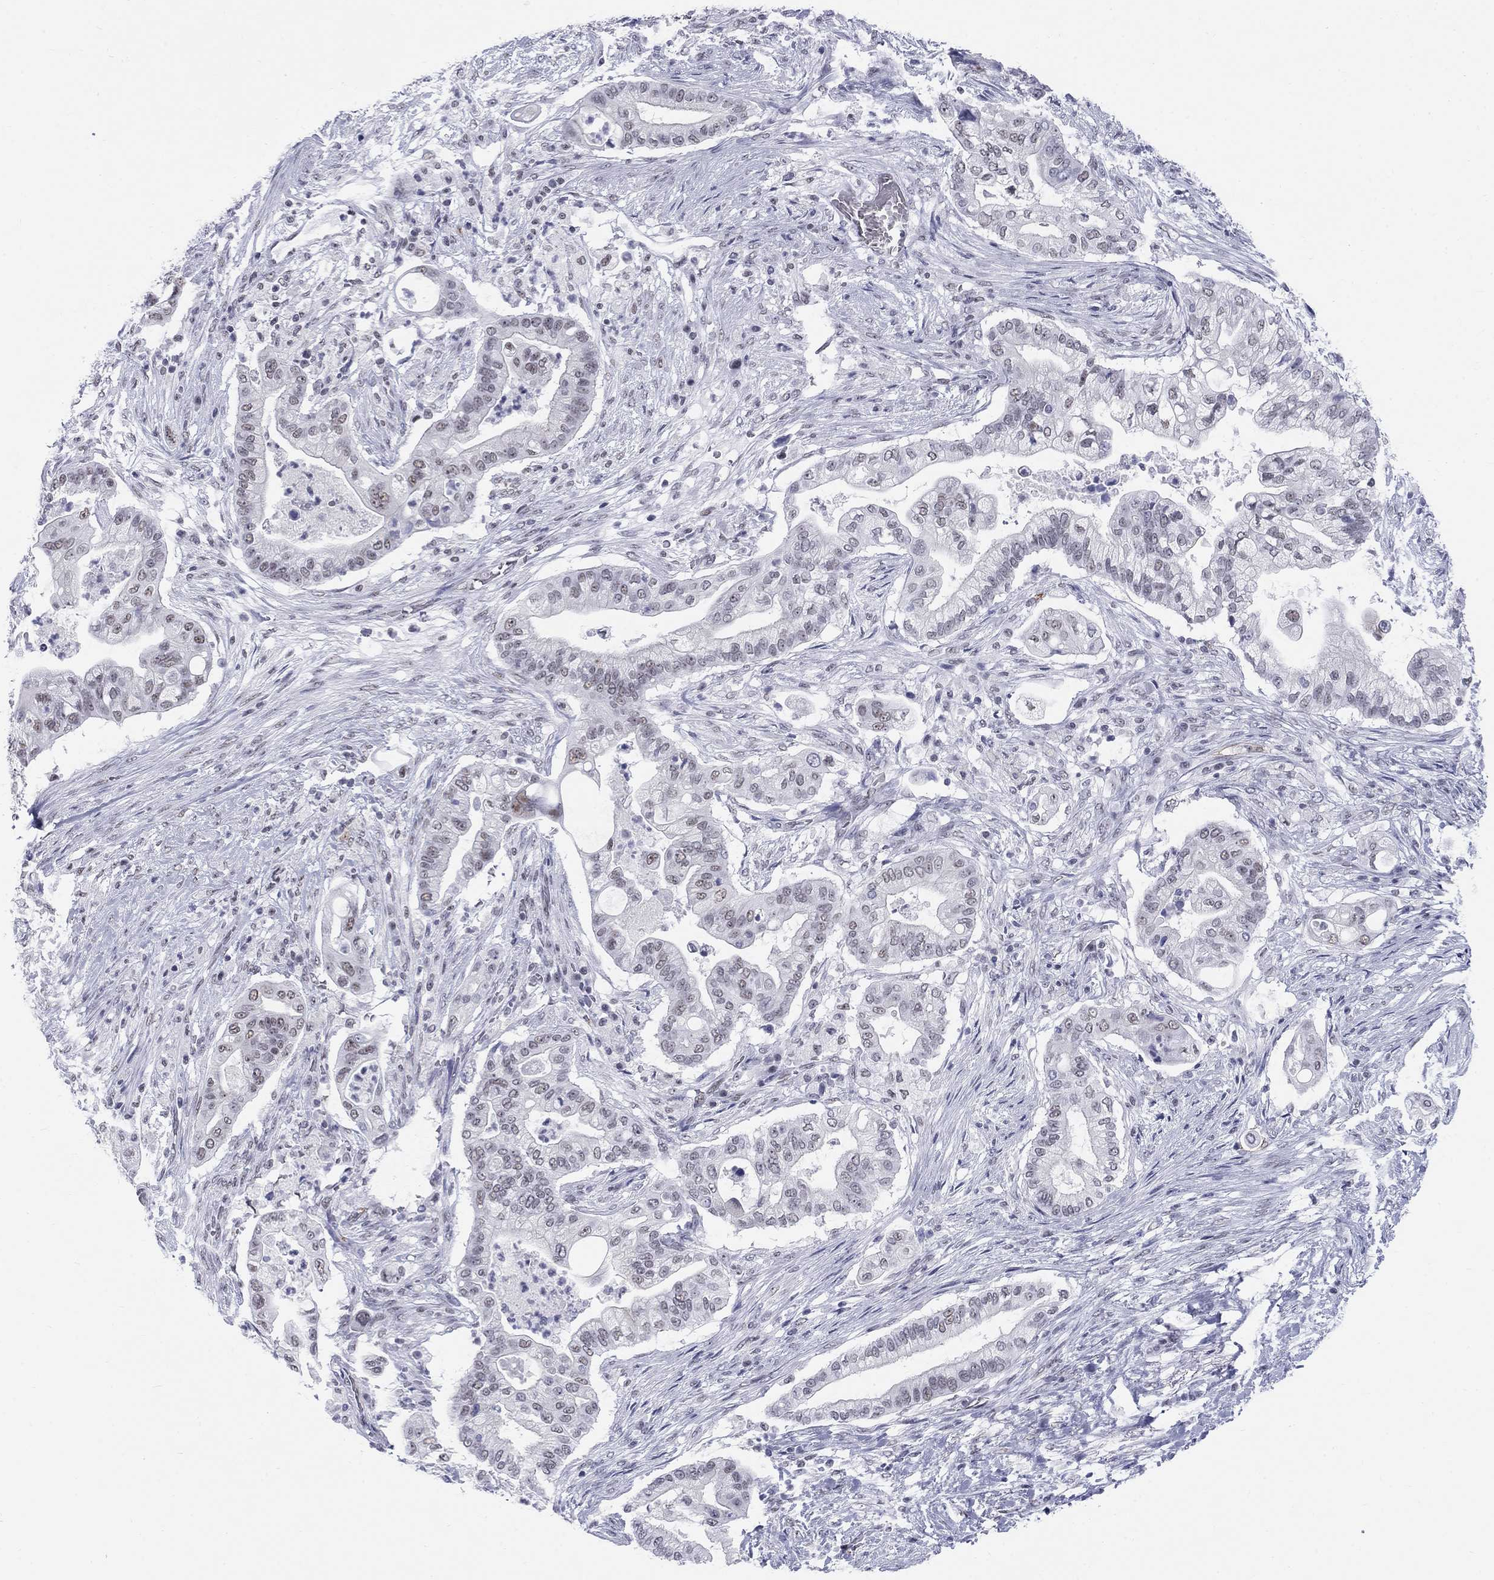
{"staining": {"intensity": "weak", "quantity": "<25%", "location": "nuclear"}, "tissue": "pancreatic cancer", "cell_type": "Tumor cells", "image_type": "cancer", "snomed": [{"axis": "morphology", "description": "Adenocarcinoma, NOS"}, {"axis": "topography", "description": "Pancreas"}], "caption": "Immunohistochemistry (IHC) histopathology image of neoplastic tissue: human pancreatic cancer (adenocarcinoma) stained with DAB demonstrates no significant protein expression in tumor cells.", "gene": "DMTN", "patient": {"sex": "female", "age": 69}}